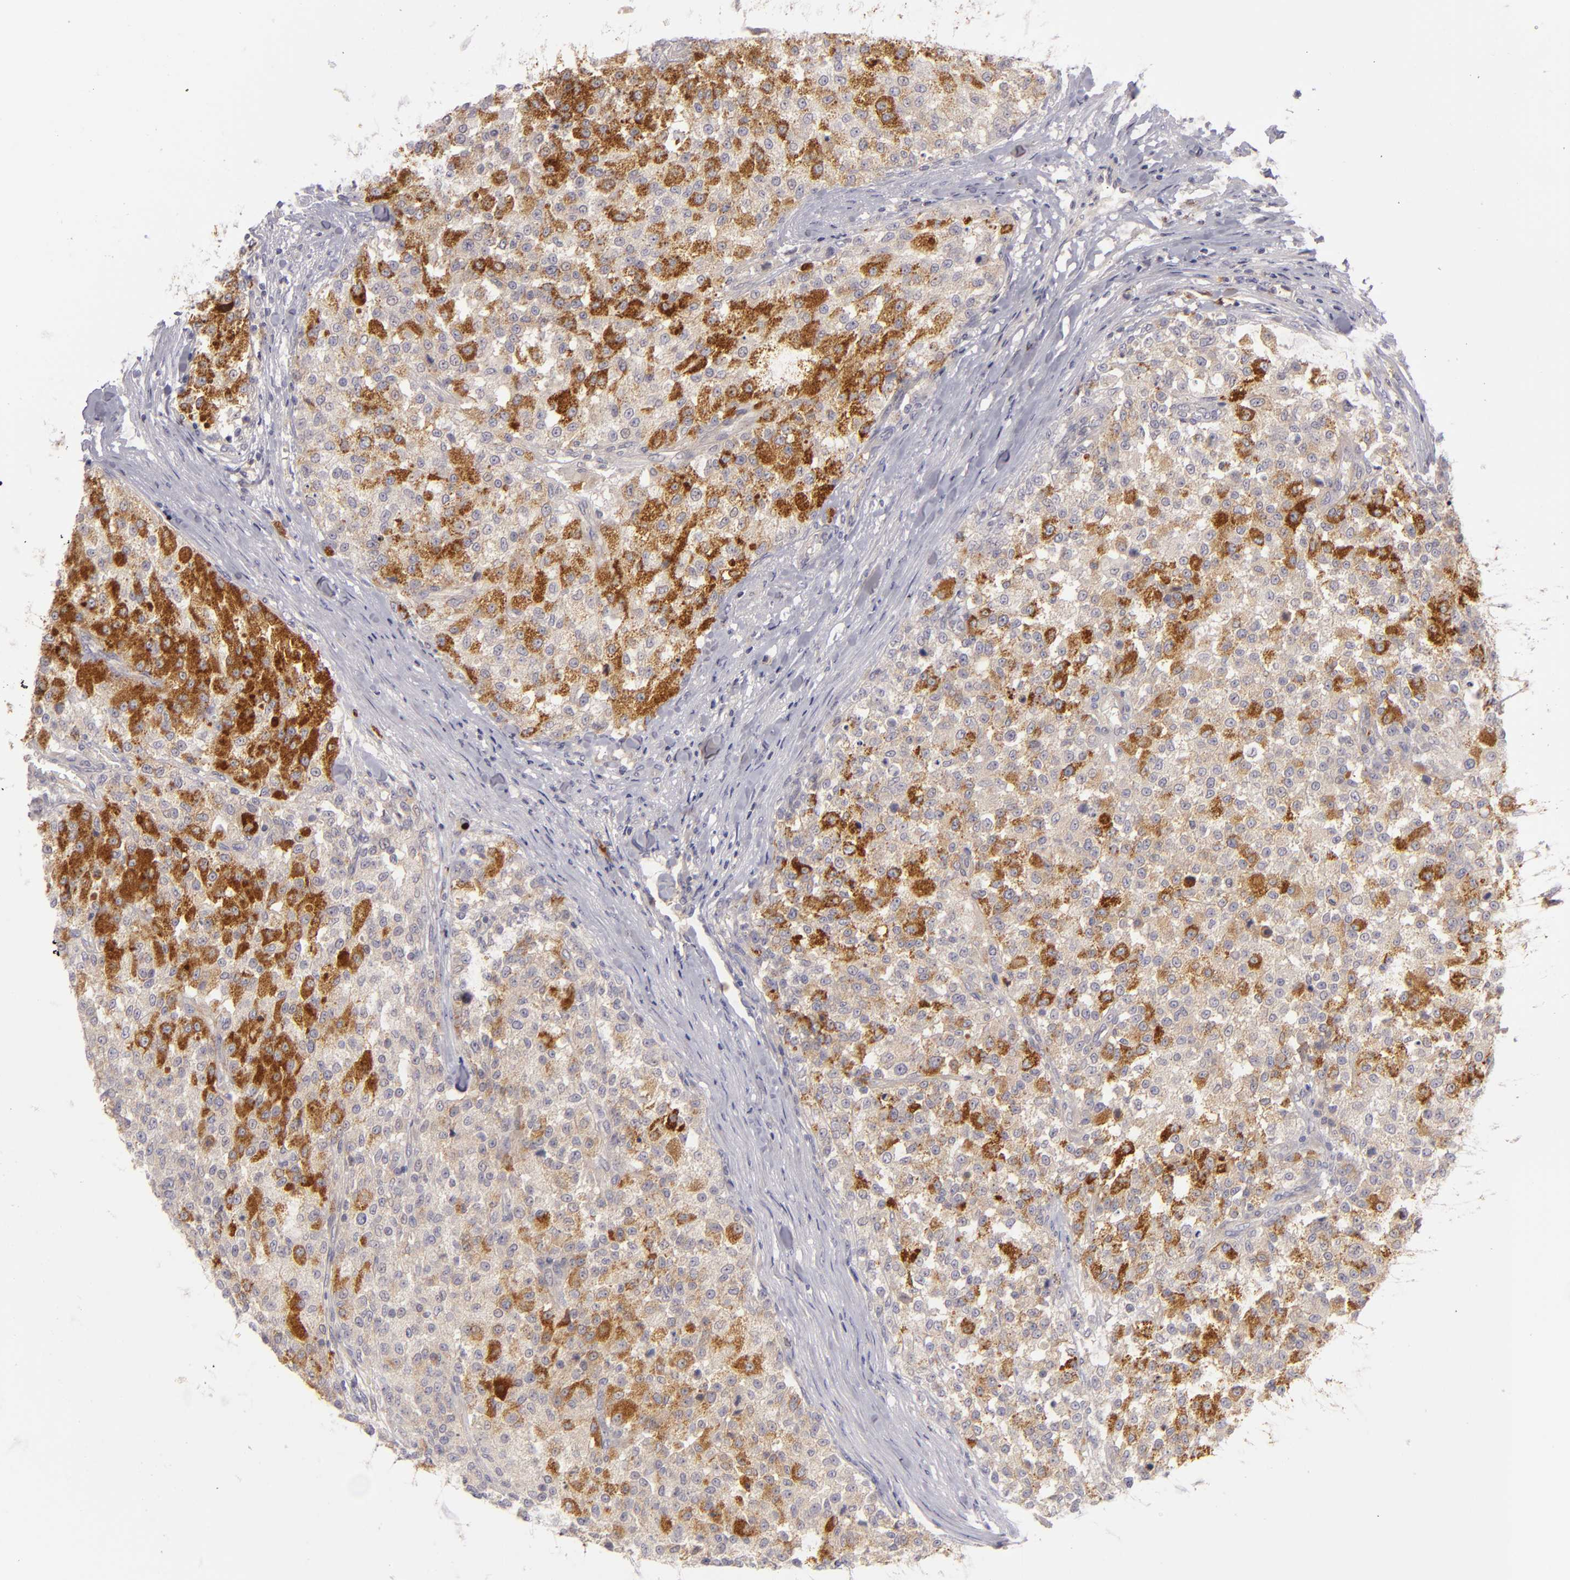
{"staining": {"intensity": "moderate", "quantity": "25%-75%", "location": "cytoplasmic/membranous"}, "tissue": "testis cancer", "cell_type": "Tumor cells", "image_type": "cancer", "snomed": [{"axis": "morphology", "description": "Seminoma, NOS"}, {"axis": "topography", "description": "Testis"}], "caption": "The immunohistochemical stain shows moderate cytoplasmic/membranous staining in tumor cells of testis seminoma tissue.", "gene": "CD83", "patient": {"sex": "male", "age": 59}}